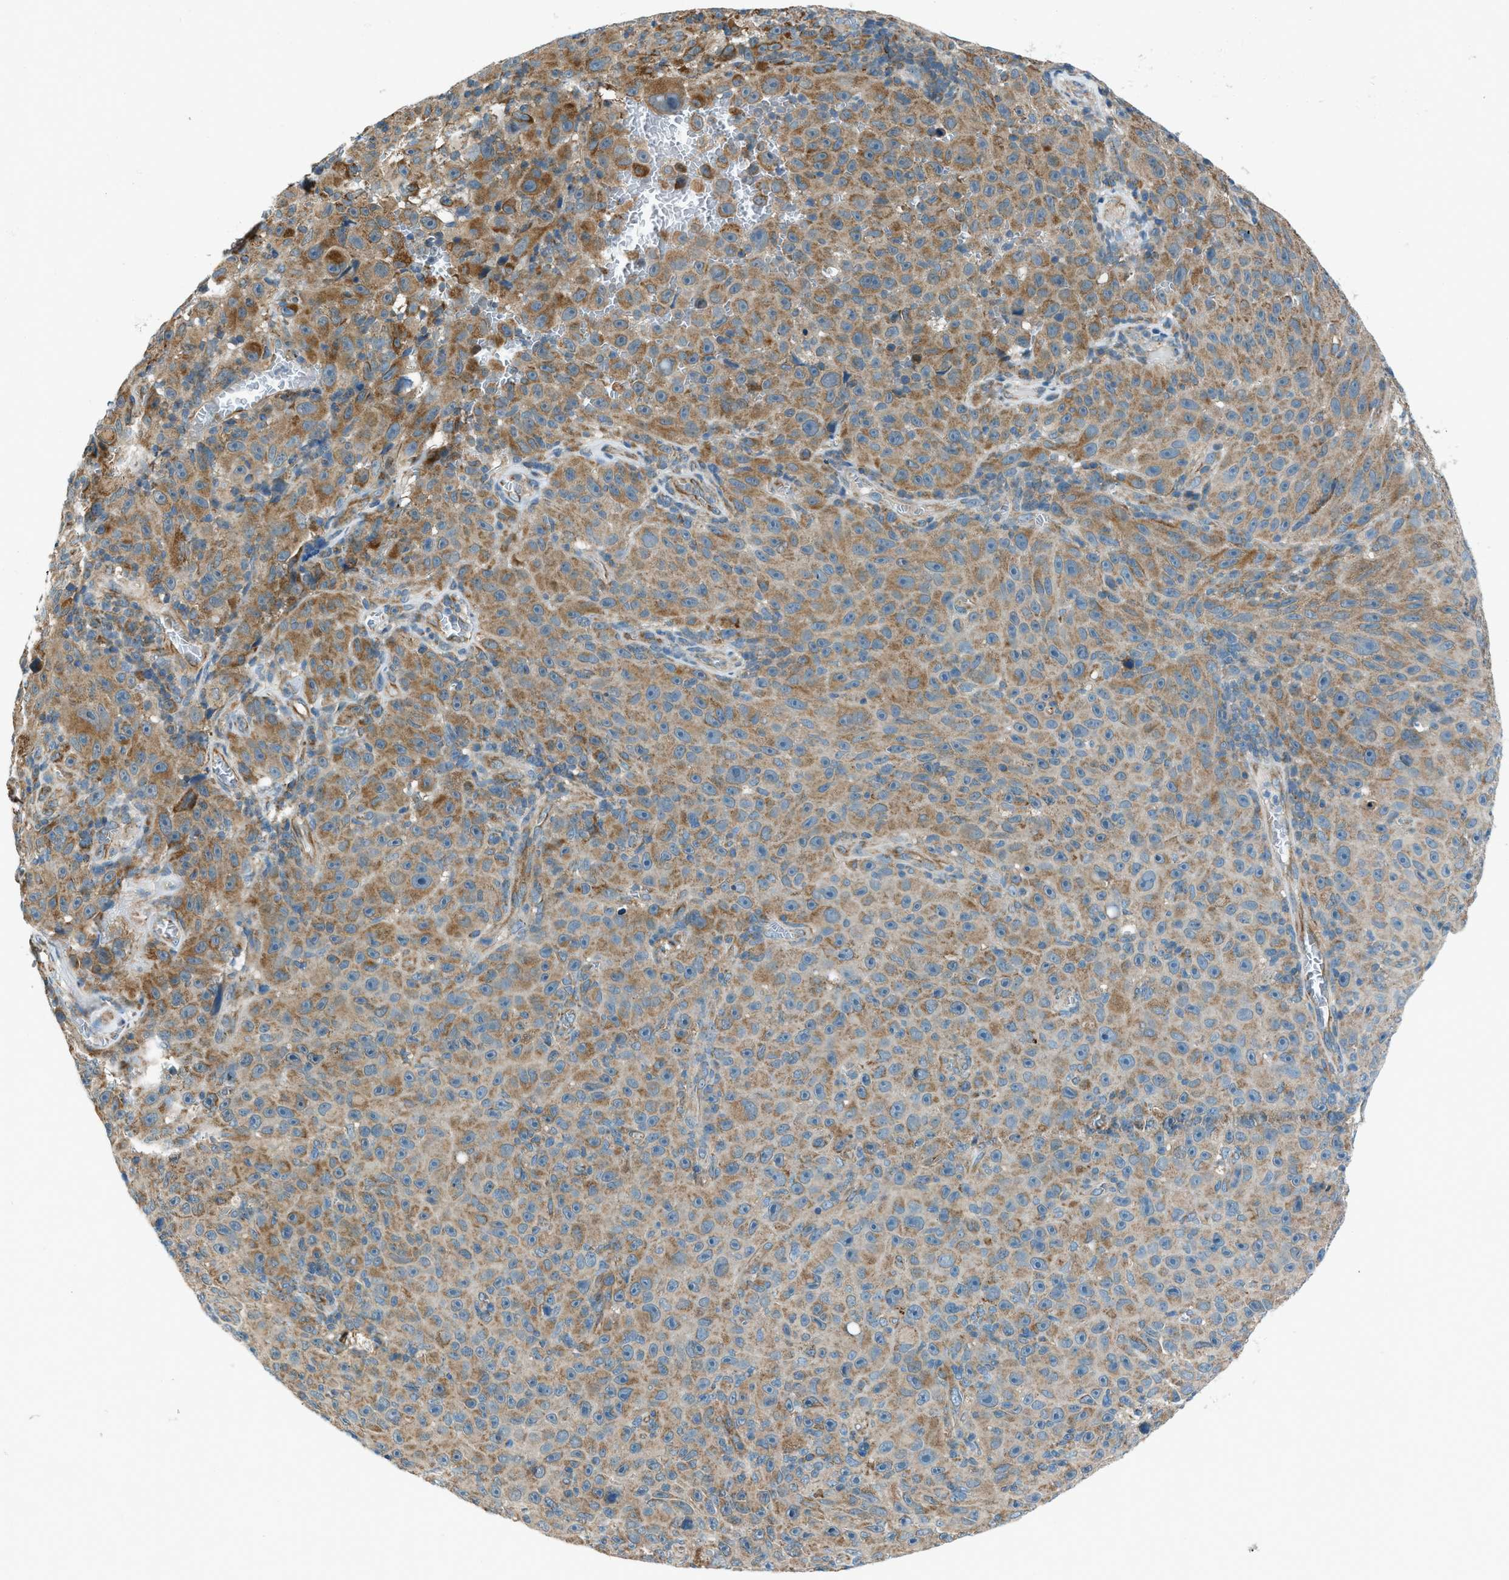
{"staining": {"intensity": "moderate", "quantity": ">75%", "location": "cytoplasmic/membranous"}, "tissue": "melanoma", "cell_type": "Tumor cells", "image_type": "cancer", "snomed": [{"axis": "morphology", "description": "Malignant melanoma, NOS"}, {"axis": "topography", "description": "Skin"}], "caption": "Melanoma was stained to show a protein in brown. There is medium levels of moderate cytoplasmic/membranous expression in about >75% of tumor cells.", "gene": "PIGG", "patient": {"sex": "female", "age": 82}}